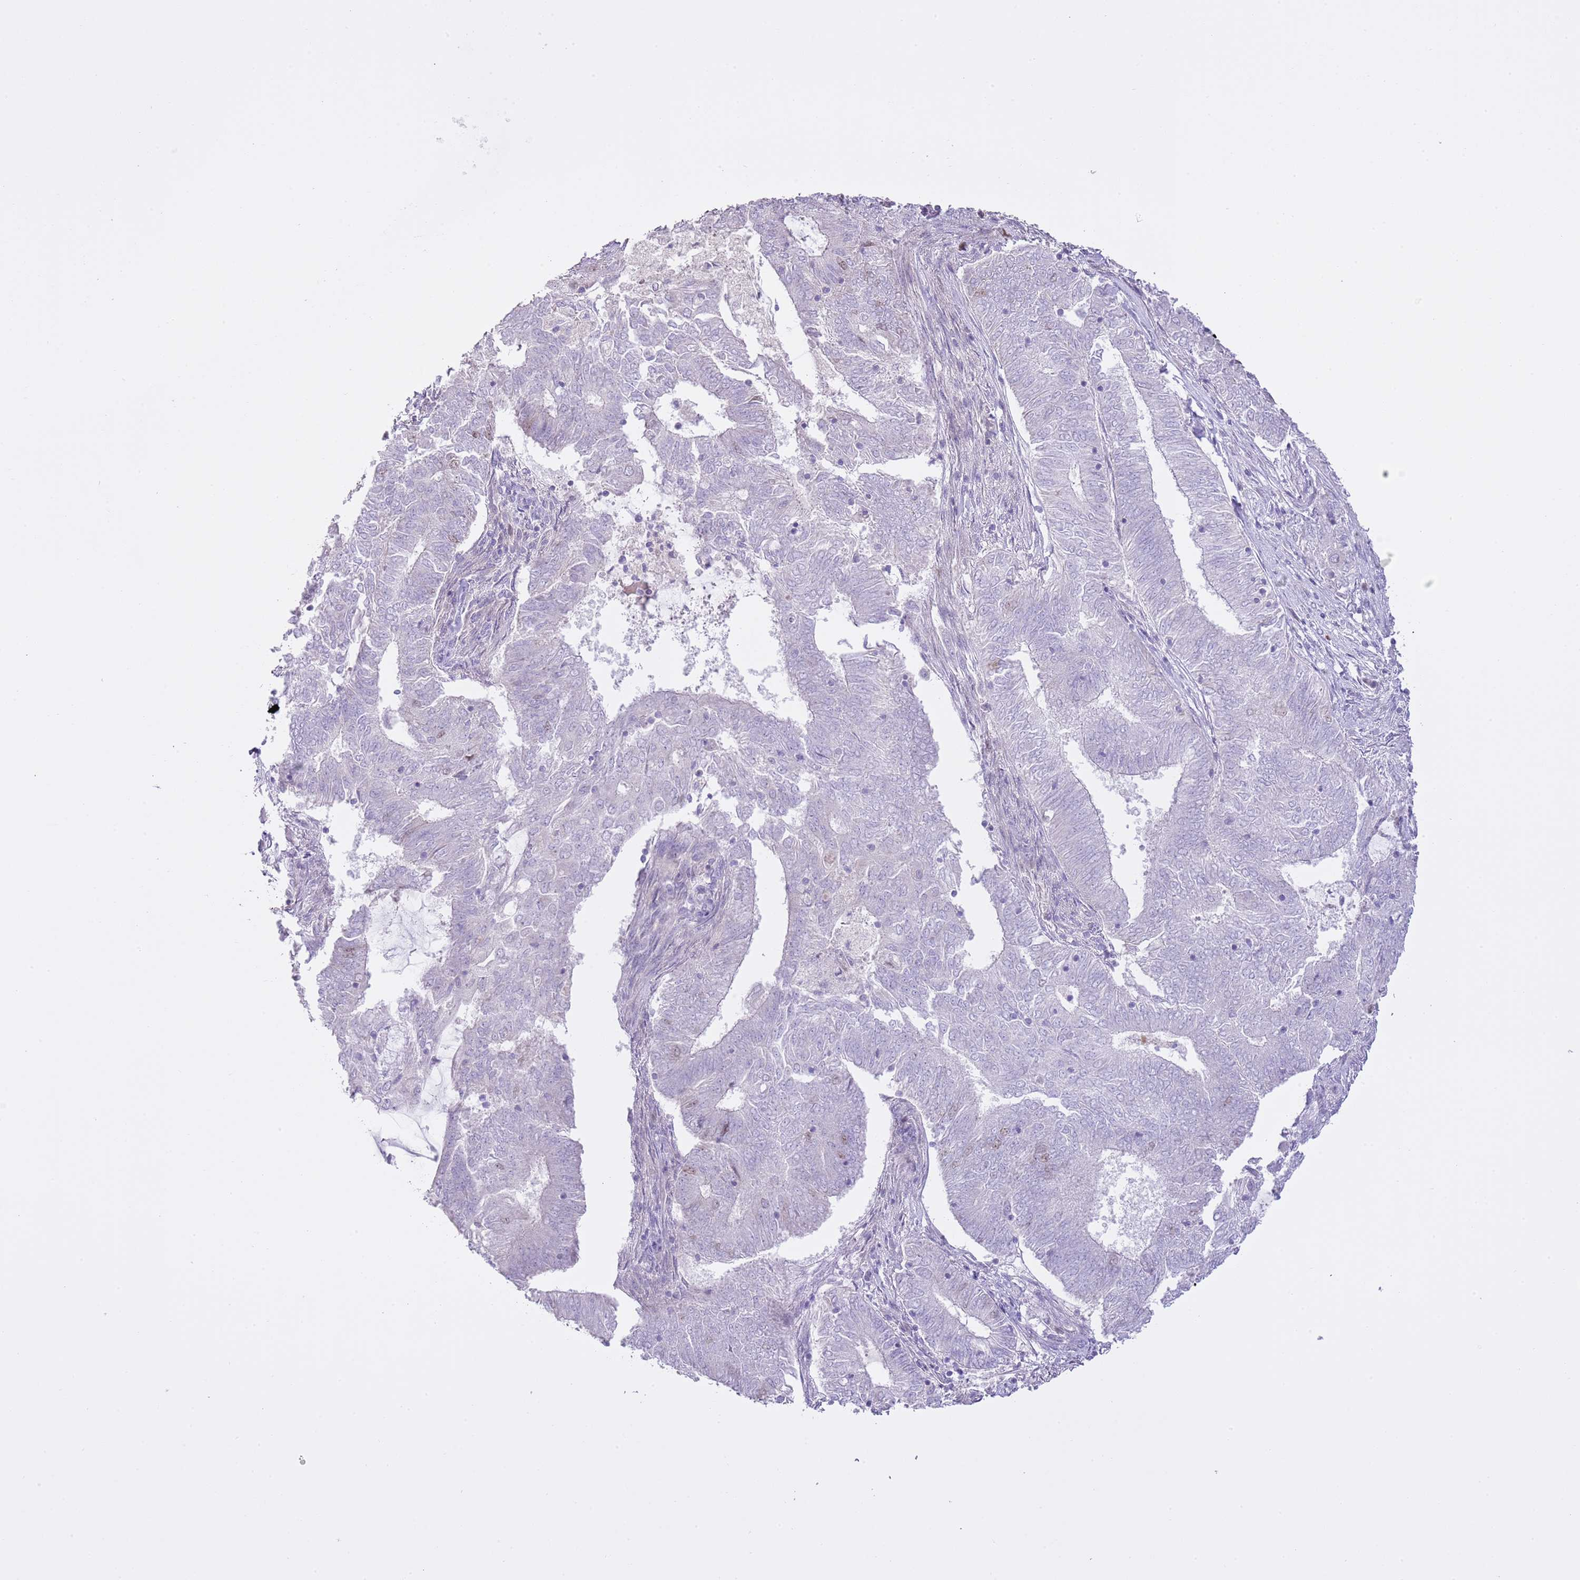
{"staining": {"intensity": "weak", "quantity": "<25%", "location": "nuclear"}, "tissue": "endometrial cancer", "cell_type": "Tumor cells", "image_type": "cancer", "snomed": [{"axis": "morphology", "description": "Adenocarcinoma, NOS"}, {"axis": "topography", "description": "Endometrium"}], "caption": "DAB immunohistochemical staining of human adenocarcinoma (endometrial) exhibits no significant positivity in tumor cells. (Stains: DAB (3,3'-diaminobenzidine) IHC with hematoxylin counter stain, Microscopy: brightfield microscopy at high magnification).", "gene": "GMNN", "patient": {"sex": "female", "age": 62}}